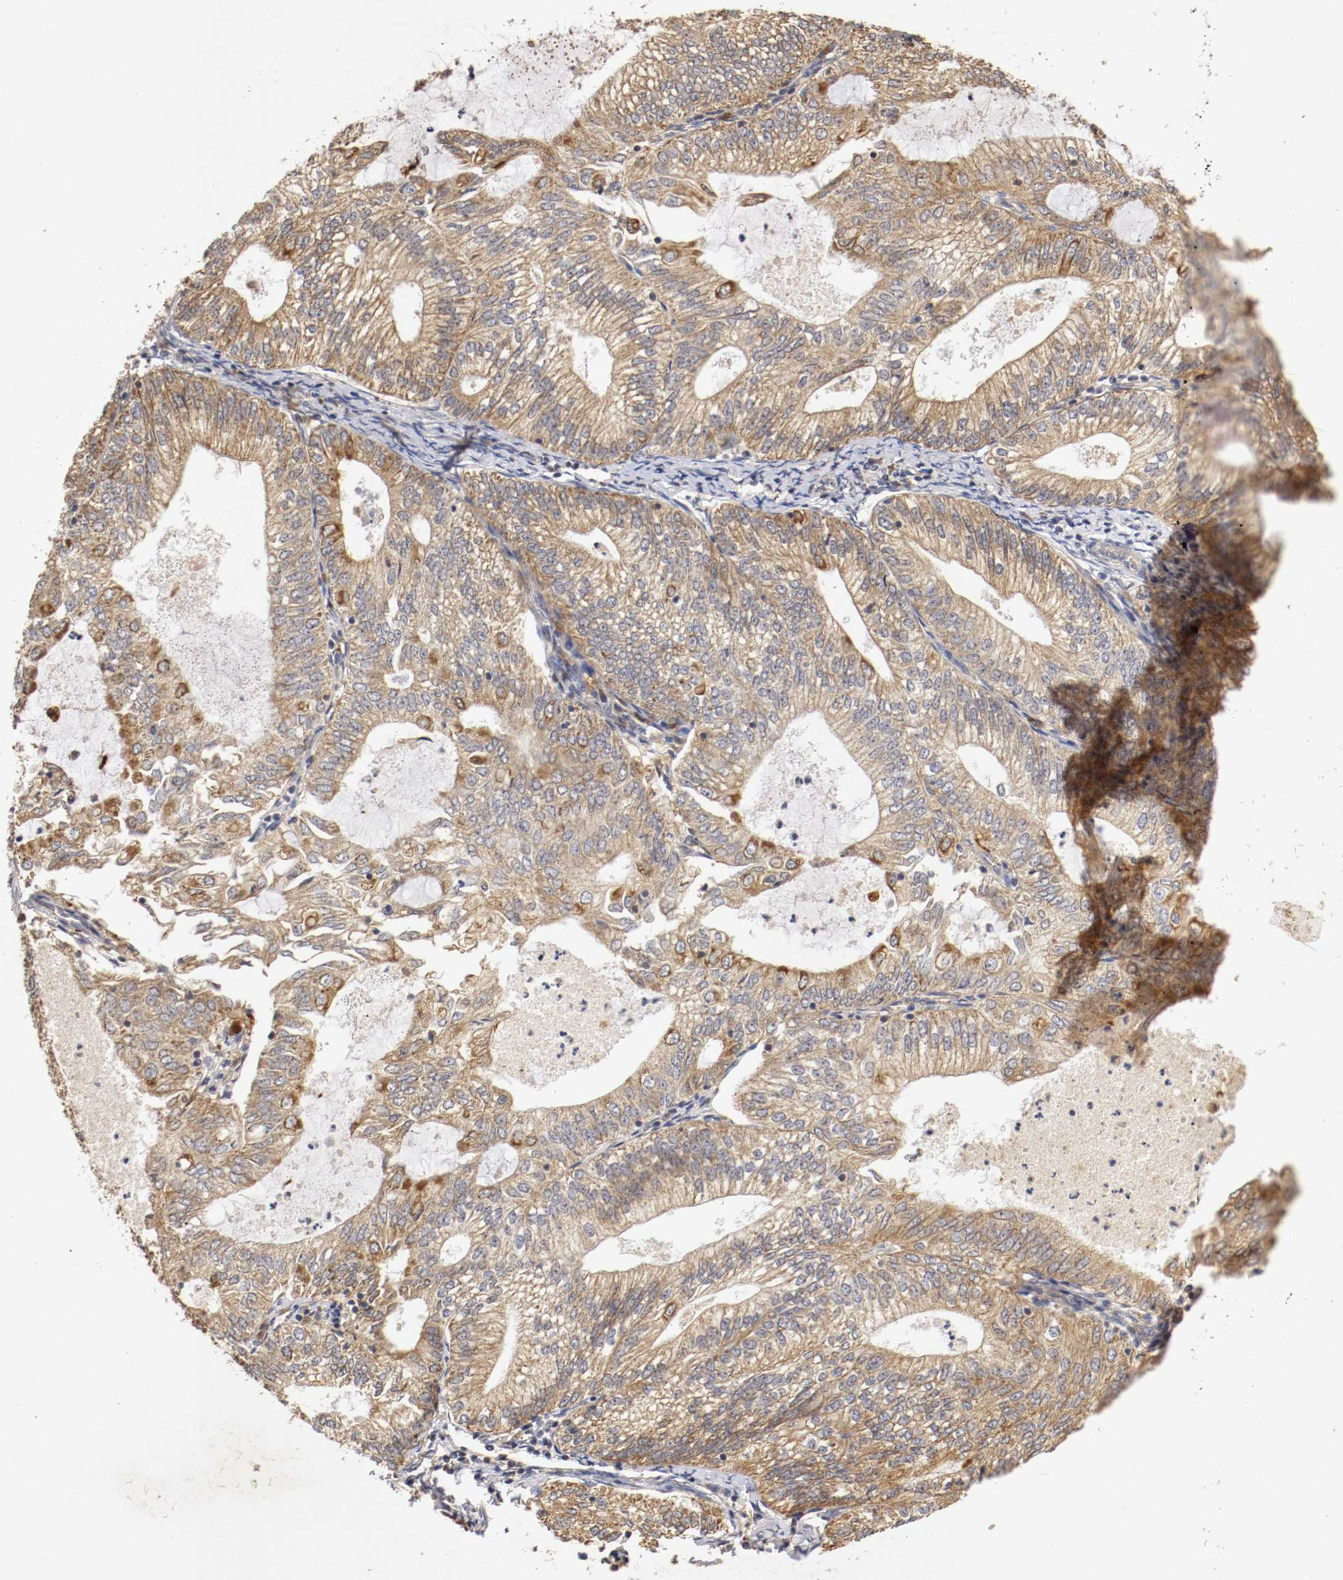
{"staining": {"intensity": "moderate", "quantity": ">75%", "location": "cytoplasmic/membranous"}, "tissue": "endometrial cancer", "cell_type": "Tumor cells", "image_type": "cancer", "snomed": [{"axis": "morphology", "description": "Adenocarcinoma, NOS"}, {"axis": "topography", "description": "Endometrium"}], "caption": "Moderate cytoplasmic/membranous protein expression is identified in approximately >75% of tumor cells in adenocarcinoma (endometrial). (DAB IHC with brightfield microscopy, high magnification).", "gene": "VEZT", "patient": {"sex": "female", "age": 69}}